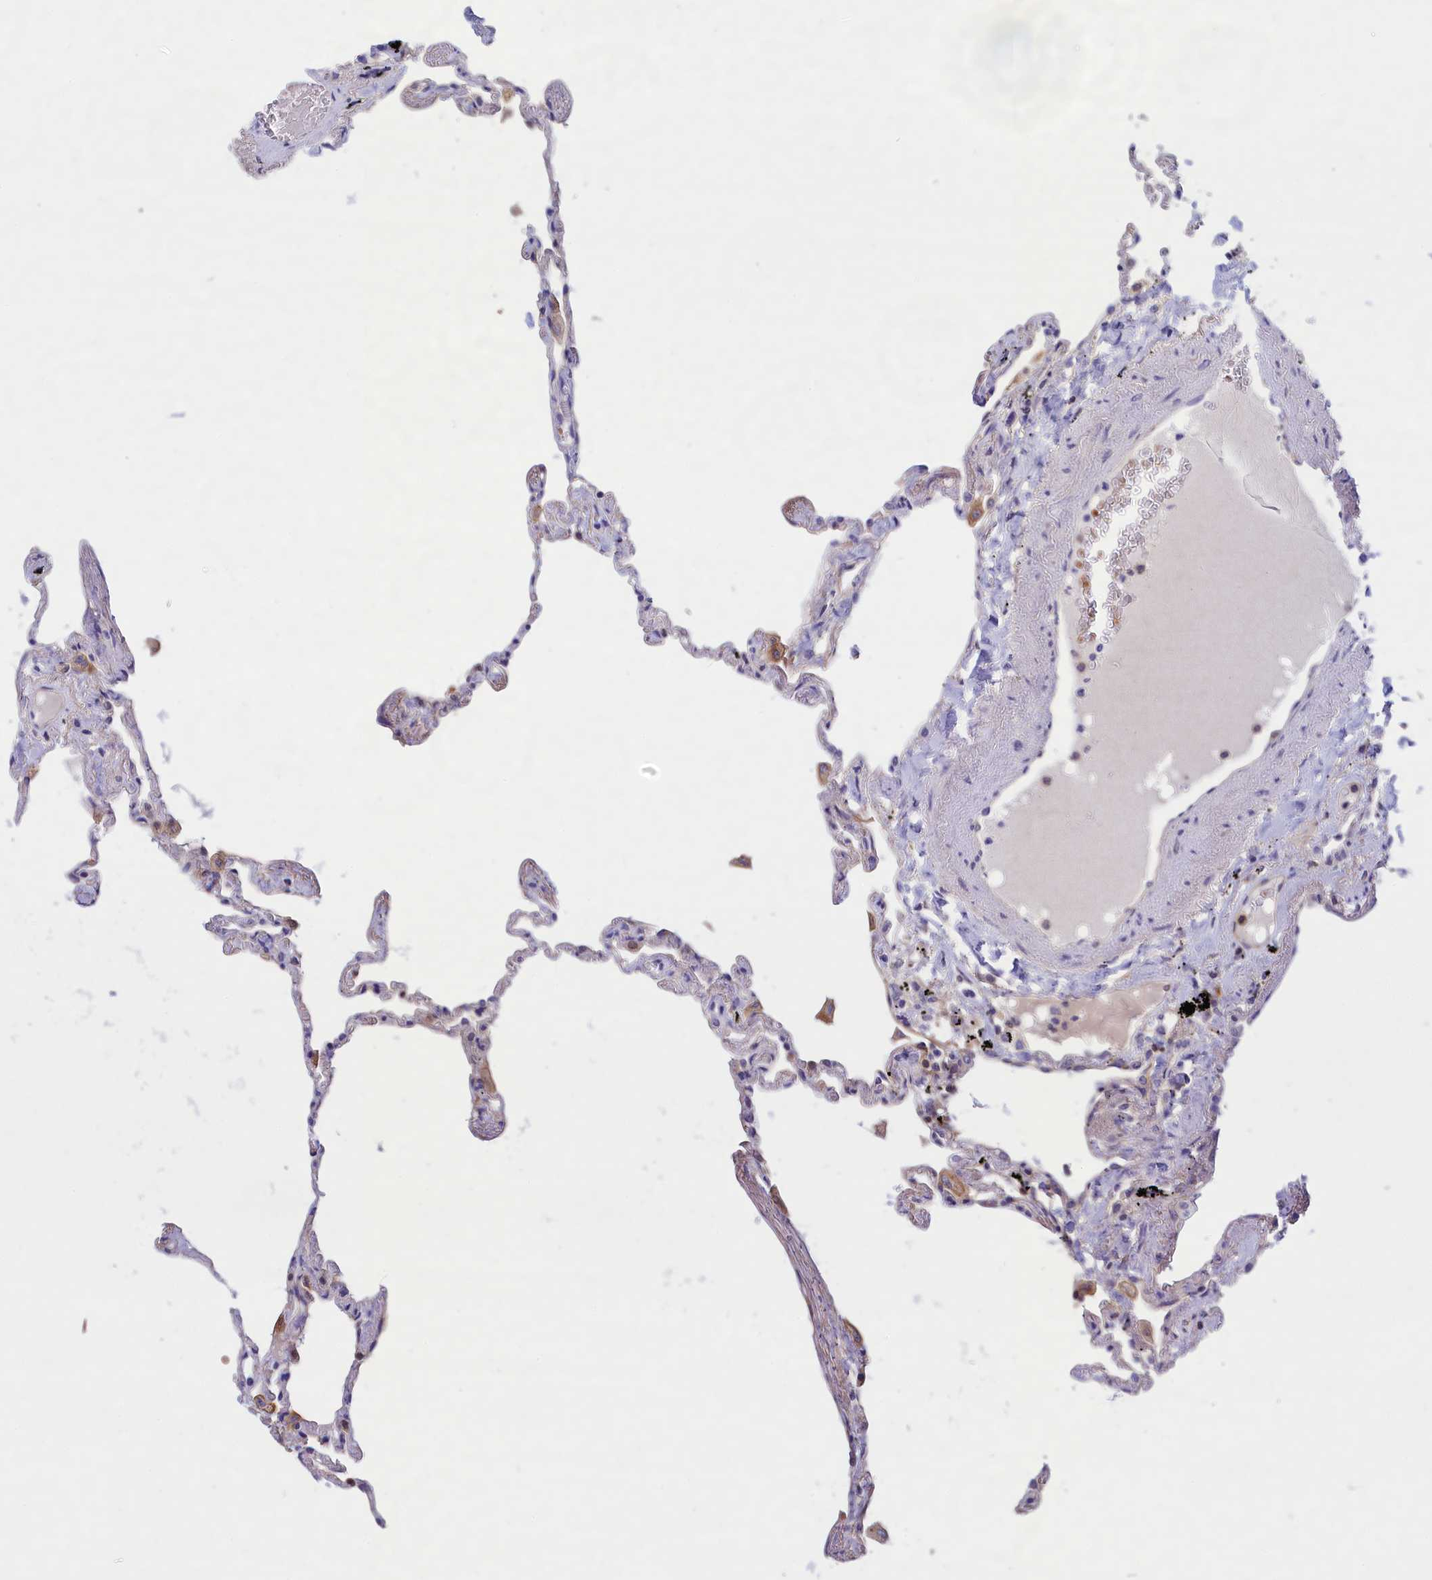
{"staining": {"intensity": "moderate", "quantity": "<25%", "location": "cytoplasmic/membranous,nuclear"}, "tissue": "lung", "cell_type": "Alveolar cells", "image_type": "normal", "snomed": [{"axis": "morphology", "description": "Normal tissue, NOS"}, {"axis": "topography", "description": "Lung"}], "caption": "The photomicrograph shows immunohistochemical staining of normal lung. There is moderate cytoplasmic/membranous,nuclear expression is present in approximately <25% of alveolar cells.", "gene": "ABCC12", "patient": {"sex": "female", "age": 67}}